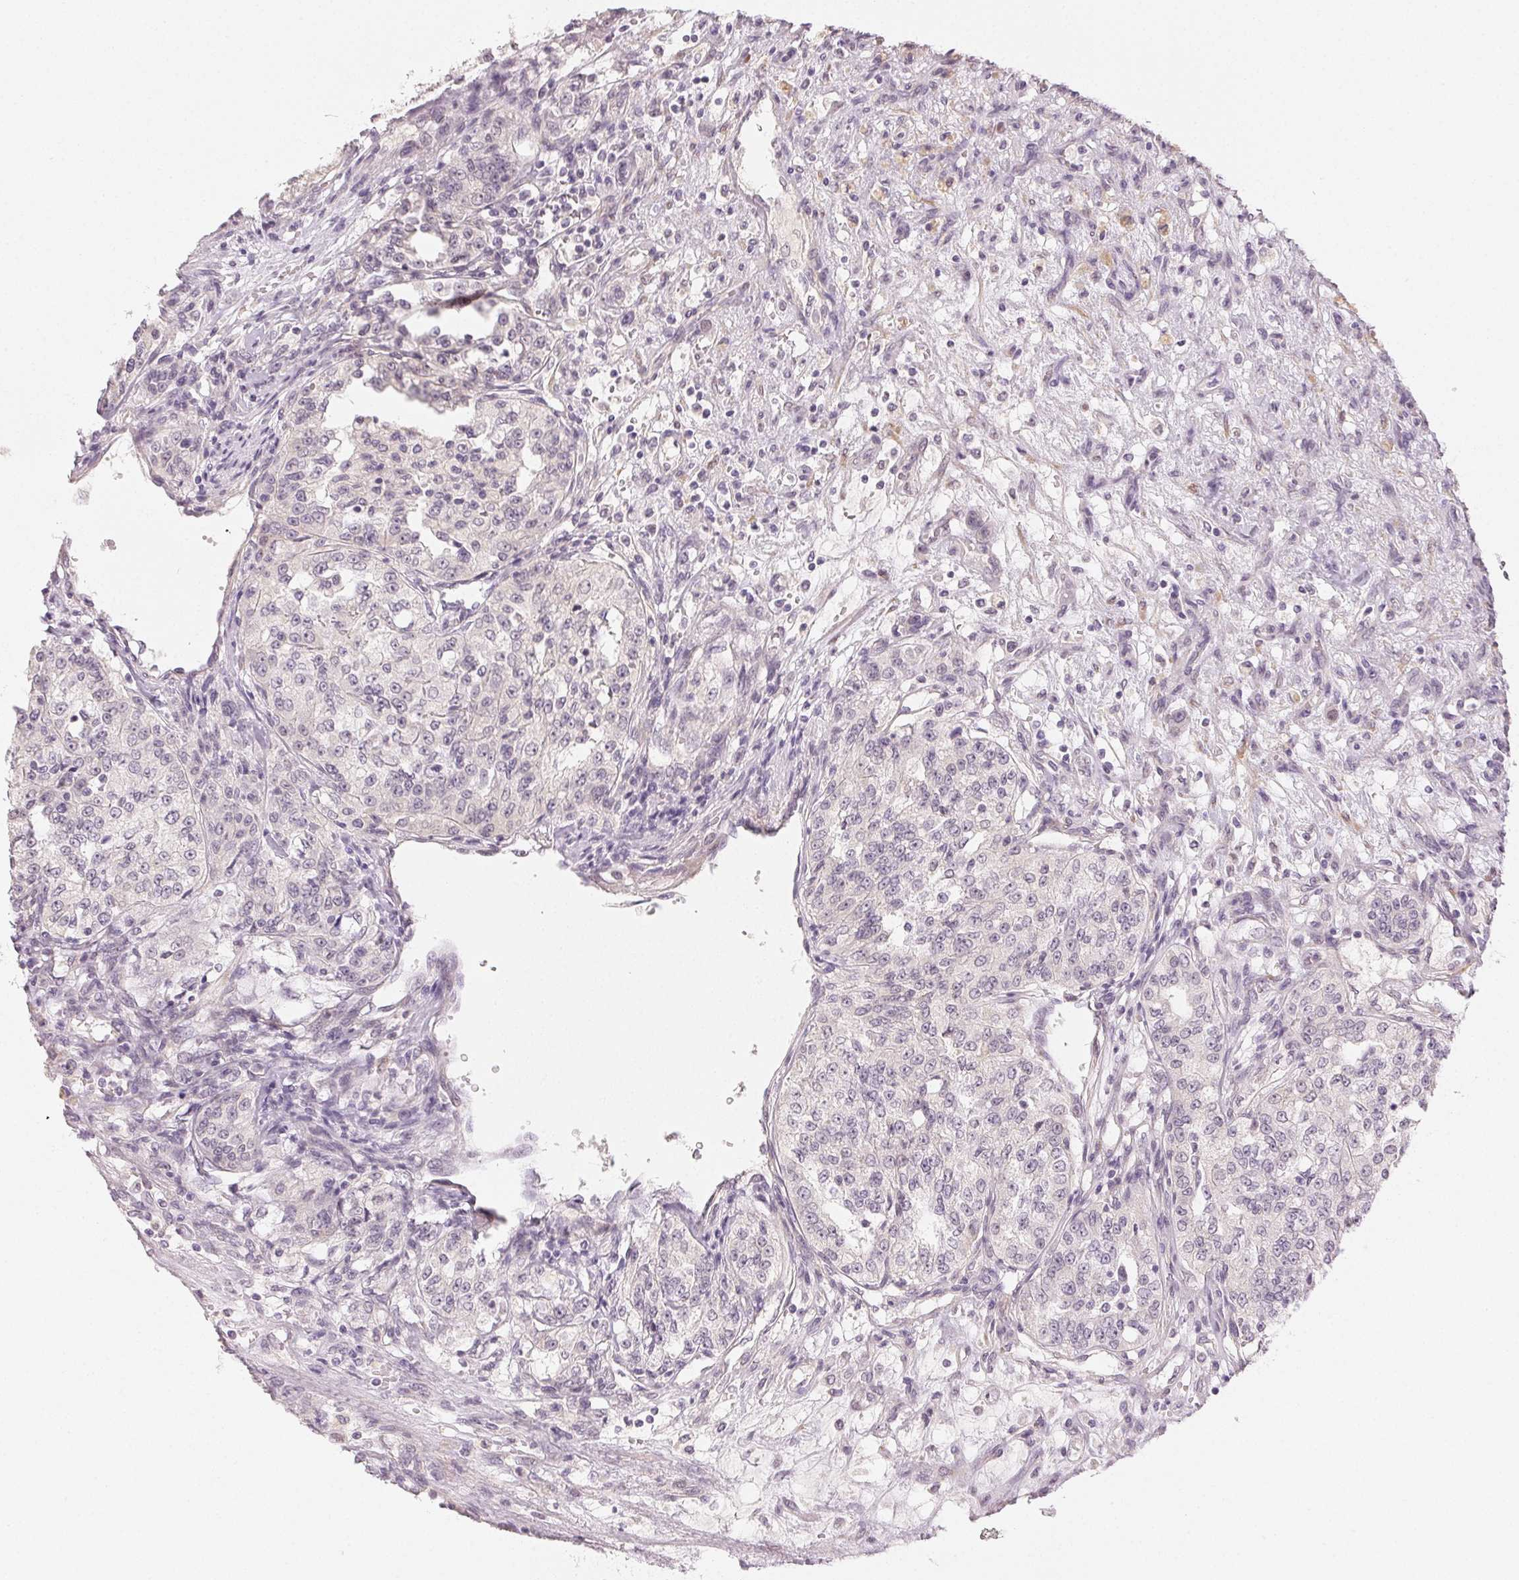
{"staining": {"intensity": "negative", "quantity": "none", "location": "none"}, "tissue": "renal cancer", "cell_type": "Tumor cells", "image_type": "cancer", "snomed": [{"axis": "morphology", "description": "Adenocarcinoma, NOS"}, {"axis": "topography", "description": "Kidney"}], "caption": "High magnification brightfield microscopy of adenocarcinoma (renal) stained with DAB (3,3'-diaminobenzidine) (brown) and counterstained with hematoxylin (blue): tumor cells show no significant positivity. (Immunohistochemistry, brightfield microscopy, high magnification).", "gene": "MAP1LC3A", "patient": {"sex": "female", "age": 63}}